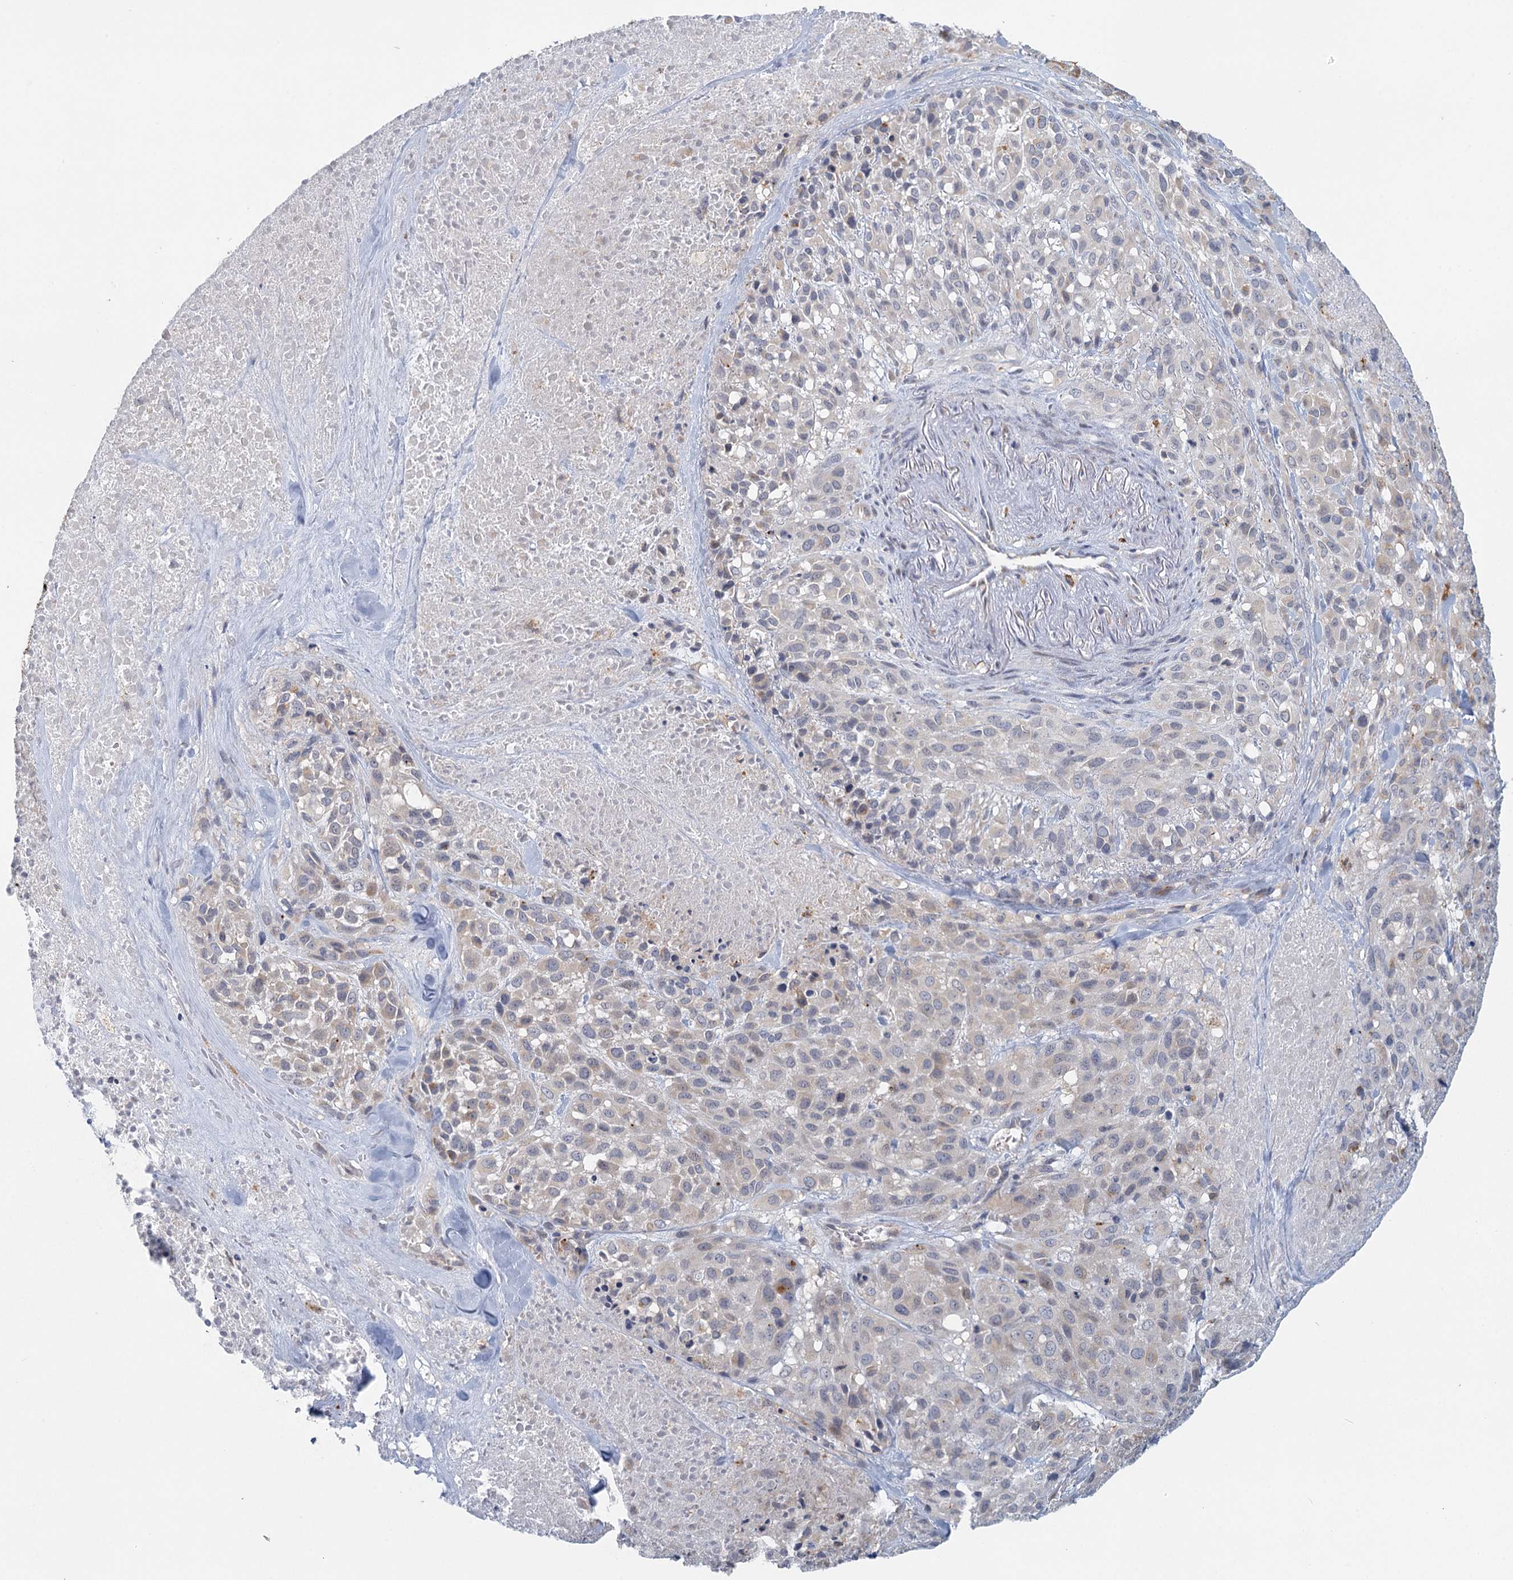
{"staining": {"intensity": "weak", "quantity": "<25%", "location": "cytoplasmic/membranous"}, "tissue": "melanoma", "cell_type": "Tumor cells", "image_type": "cancer", "snomed": [{"axis": "morphology", "description": "Malignant melanoma, Metastatic site"}, {"axis": "topography", "description": "Skin"}], "caption": "A high-resolution image shows immunohistochemistry (IHC) staining of melanoma, which shows no significant staining in tumor cells.", "gene": "MYO7B", "patient": {"sex": "female", "age": 81}}